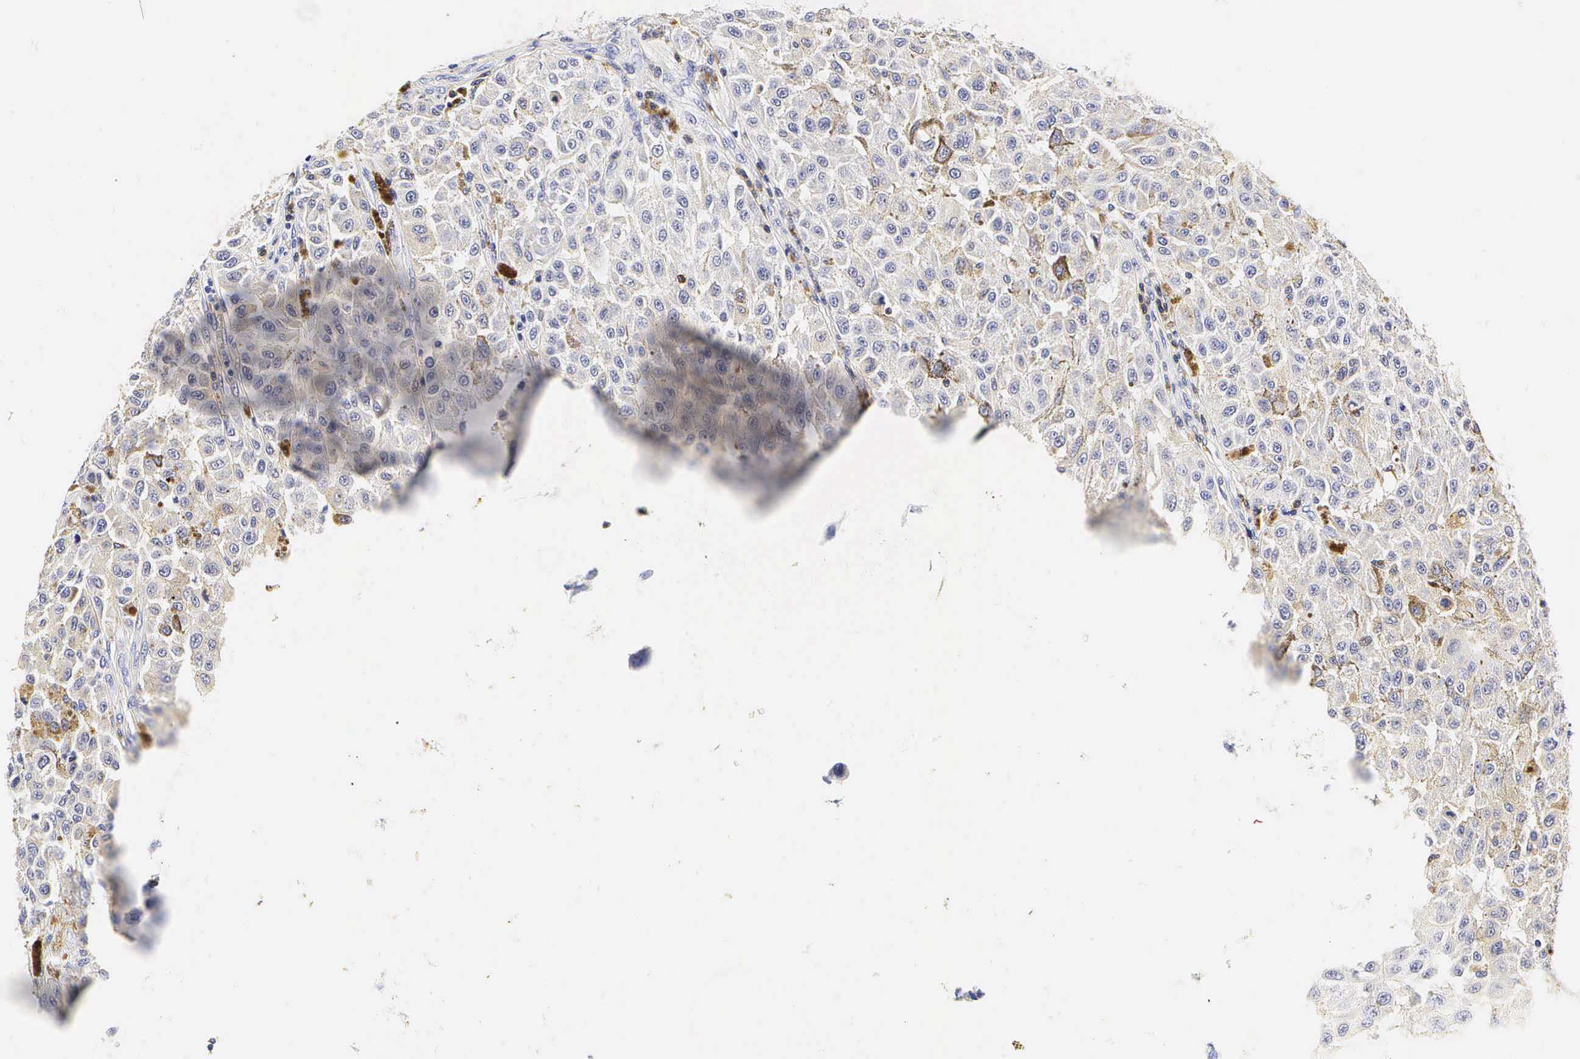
{"staining": {"intensity": "weak", "quantity": "<25%", "location": "cytoplasmic/membranous"}, "tissue": "melanoma", "cell_type": "Tumor cells", "image_type": "cancer", "snomed": [{"axis": "morphology", "description": "Malignant melanoma, NOS"}, {"axis": "topography", "description": "Skin"}], "caption": "High power microscopy photomicrograph of an immunohistochemistry (IHC) image of melanoma, revealing no significant staining in tumor cells.", "gene": "CD3E", "patient": {"sex": "female", "age": 64}}